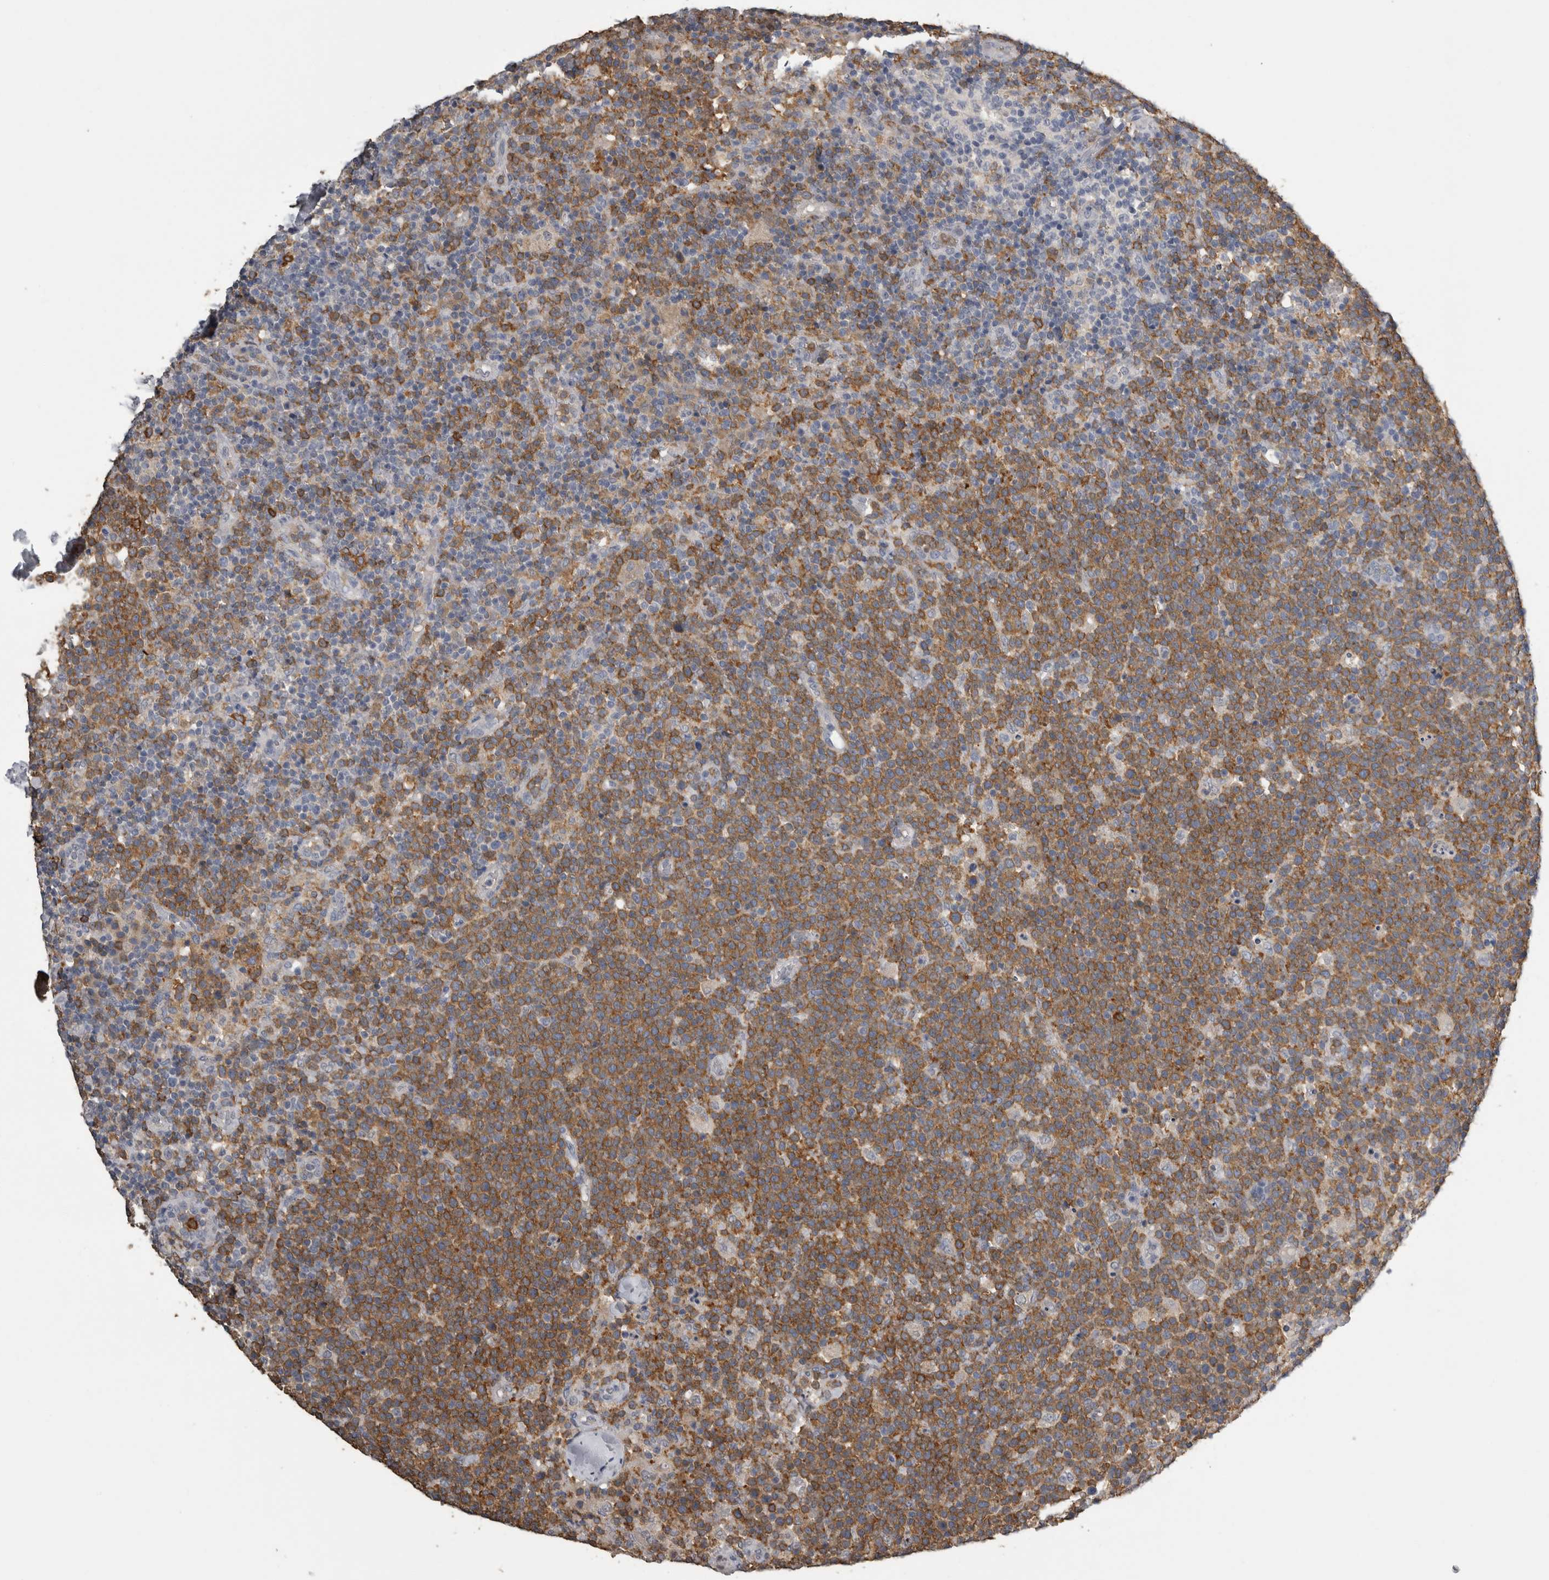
{"staining": {"intensity": "moderate", "quantity": ">75%", "location": "cytoplasmic/membranous"}, "tissue": "lymphoma", "cell_type": "Tumor cells", "image_type": "cancer", "snomed": [{"axis": "morphology", "description": "Malignant lymphoma, non-Hodgkin's type, High grade"}, {"axis": "topography", "description": "Lymph node"}], "caption": "IHC (DAB (3,3'-diaminobenzidine)) staining of human malignant lymphoma, non-Hodgkin's type (high-grade) reveals moderate cytoplasmic/membranous protein expression in about >75% of tumor cells.", "gene": "PIK3AP1", "patient": {"sex": "male", "age": 61}}